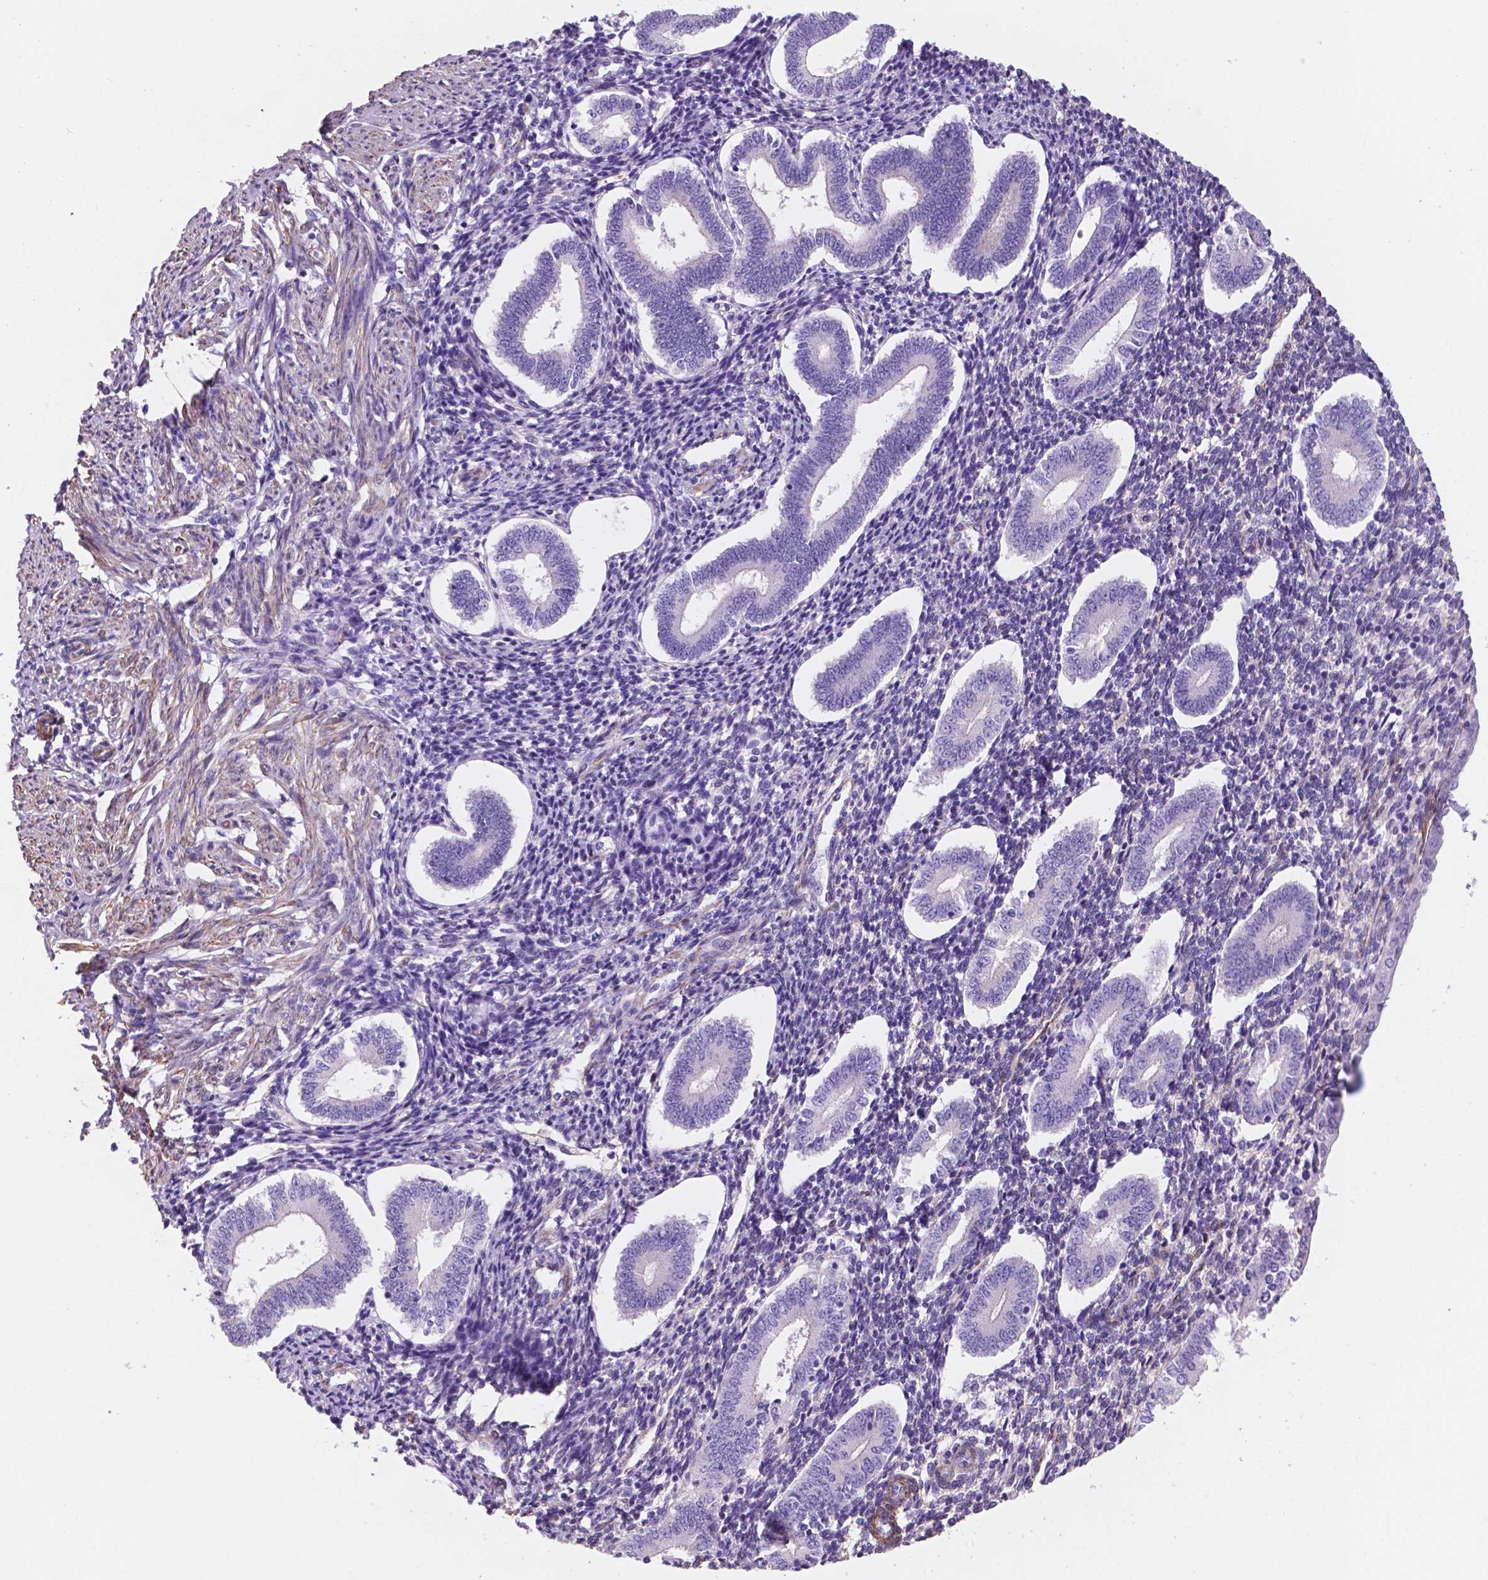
{"staining": {"intensity": "negative", "quantity": "none", "location": "none"}, "tissue": "endometrium", "cell_type": "Cells in endometrial stroma", "image_type": "normal", "snomed": [{"axis": "morphology", "description": "Normal tissue, NOS"}, {"axis": "topography", "description": "Endometrium"}], "caption": "Endometrium was stained to show a protein in brown. There is no significant positivity in cells in endometrial stroma. (Stains: DAB (3,3'-diaminobenzidine) immunohistochemistry (IHC) with hematoxylin counter stain, Microscopy: brightfield microscopy at high magnification).", "gene": "TOR2A", "patient": {"sex": "female", "age": 40}}